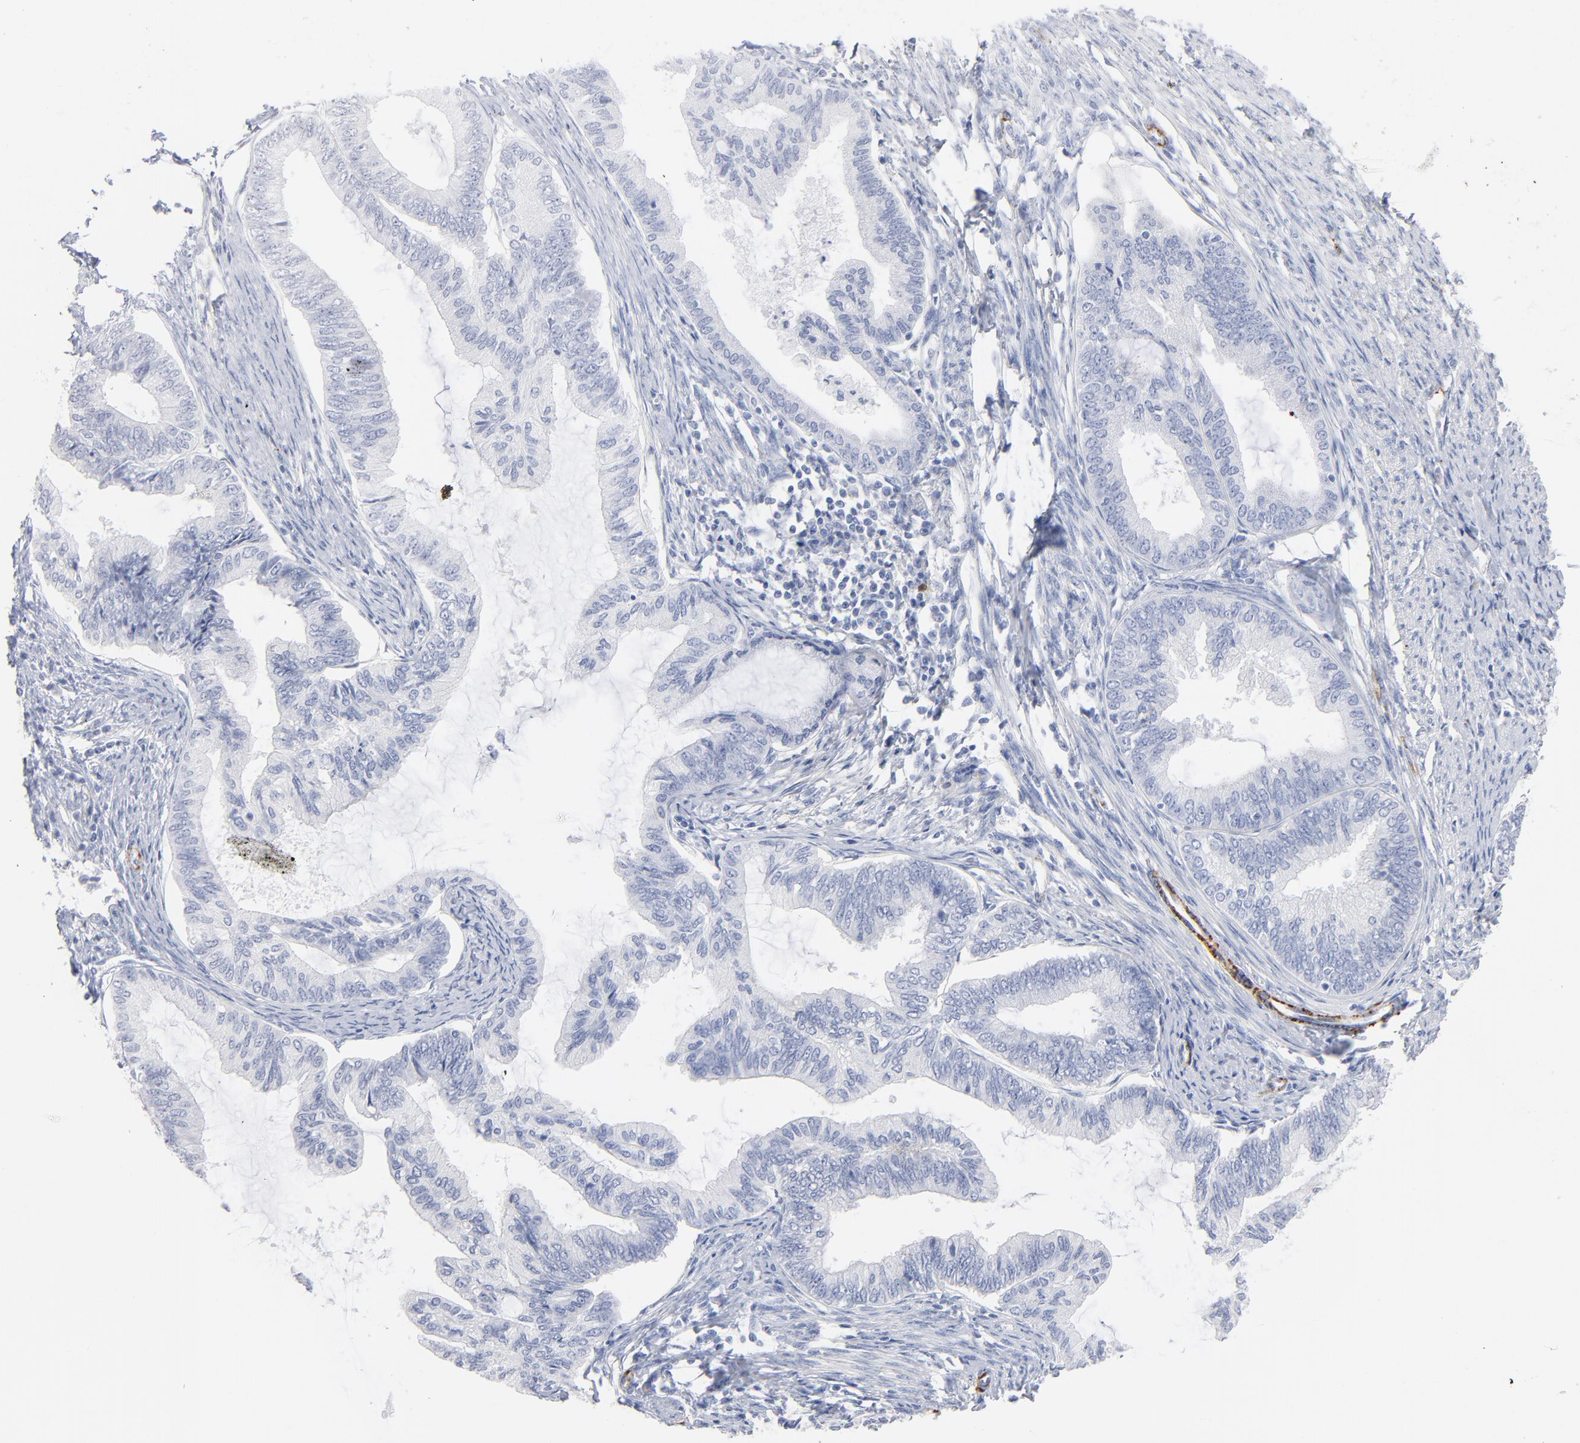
{"staining": {"intensity": "negative", "quantity": "none", "location": "none"}, "tissue": "endometrial cancer", "cell_type": "Tumor cells", "image_type": "cancer", "snomed": [{"axis": "morphology", "description": "Adenocarcinoma, NOS"}, {"axis": "topography", "description": "Endometrium"}], "caption": "Histopathology image shows no protein positivity in tumor cells of endometrial adenocarcinoma tissue.", "gene": "AGTR1", "patient": {"sex": "female", "age": 86}}